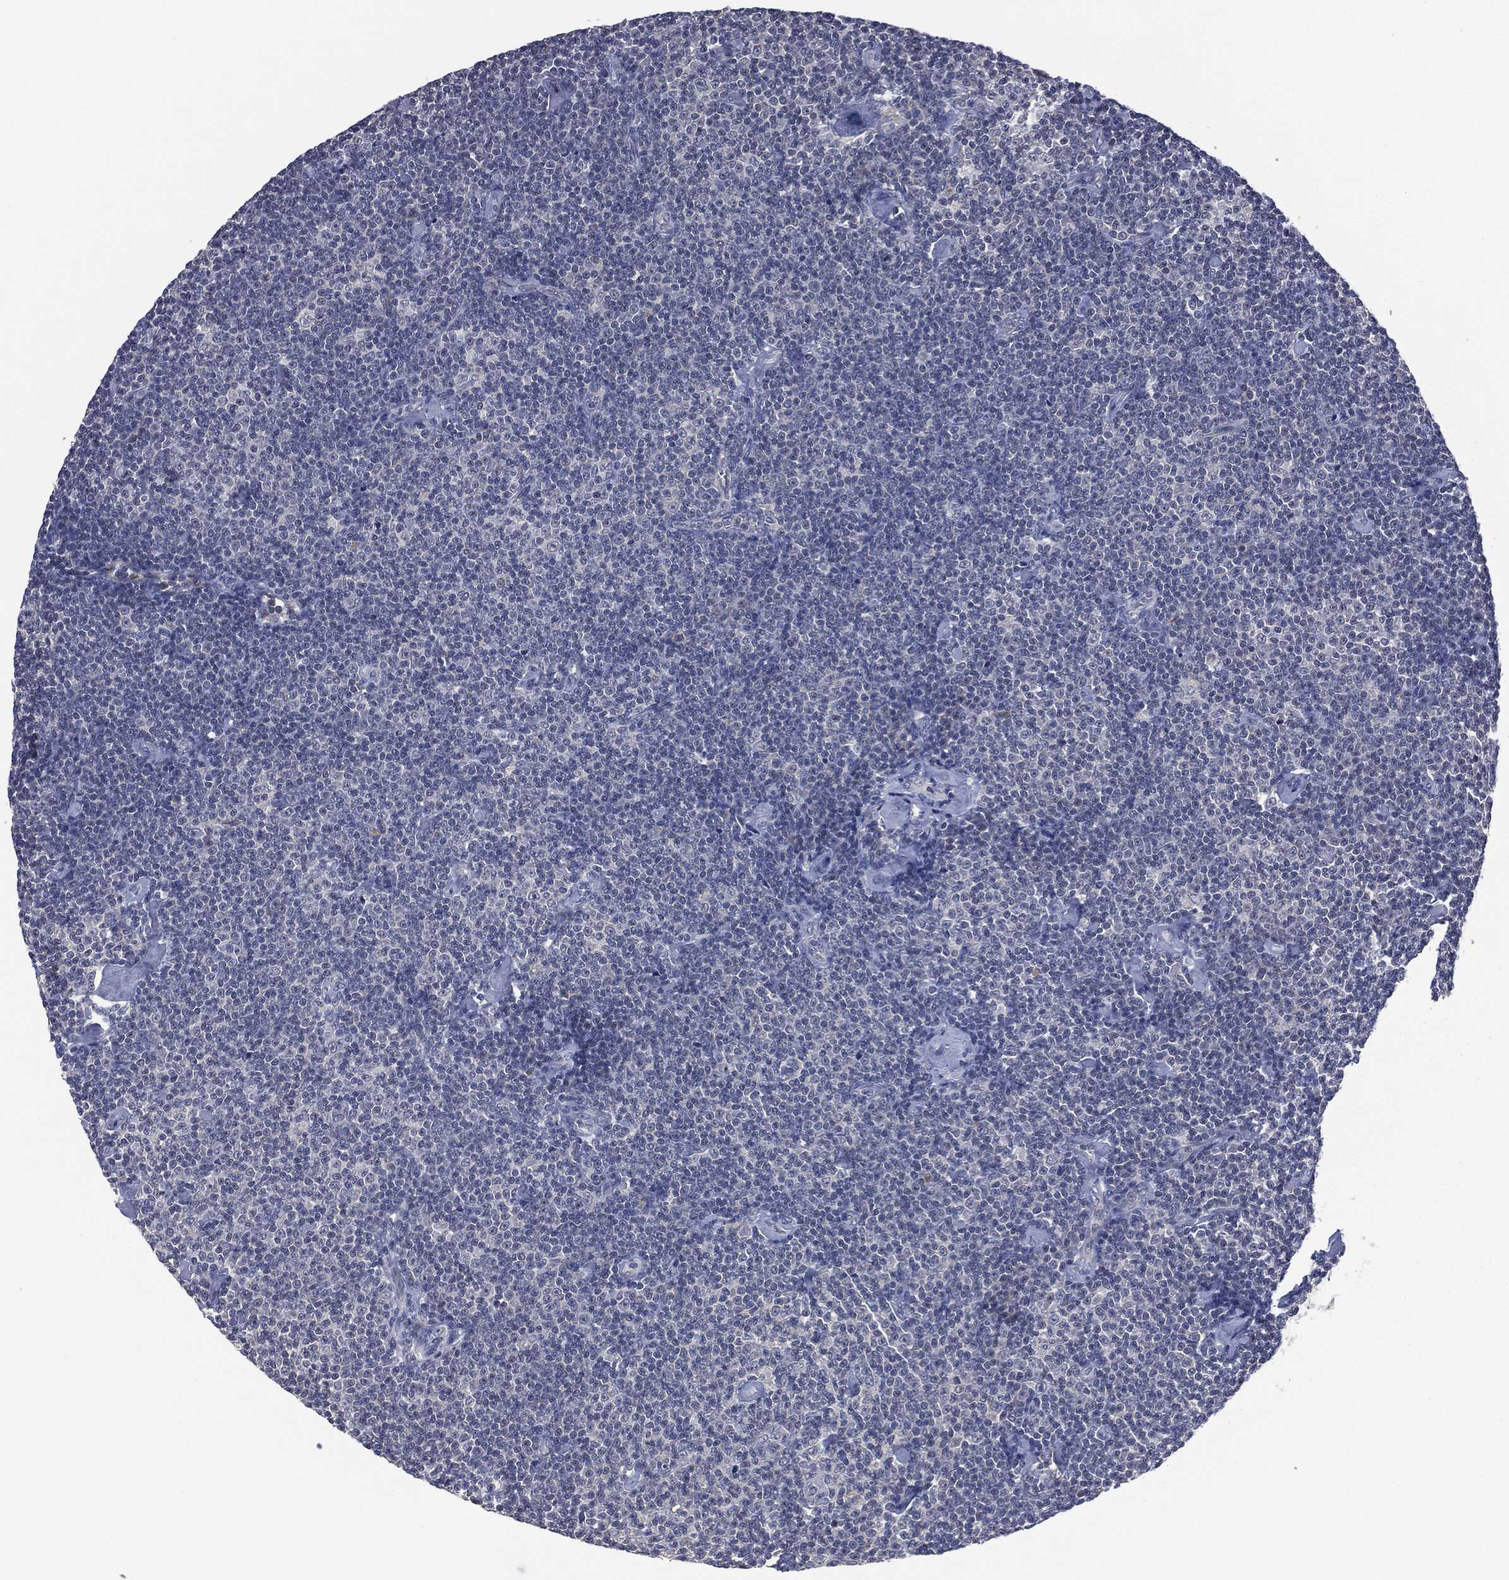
{"staining": {"intensity": "negative", "quantity": "none", "location": "none"}, "tissue": "lymphoma", "cell_type": "Tumor cells", "image_type": "cancer", "snomed": [{"axis": "morphology", "description": "Malignant lymphoma, non-Hodgkin's type, Low grade"}, {"axis": "topography", "description": "Lymph node"}], "caption": "IHC histopathology image of neoplastic tissue: lymphoma stained with DAB (3,3'-diaminobenzidine) exhibits no significant protein expression in tumor cells.", "gene": "IL1RN", "patient": {"sex": "male", "age": 81}}